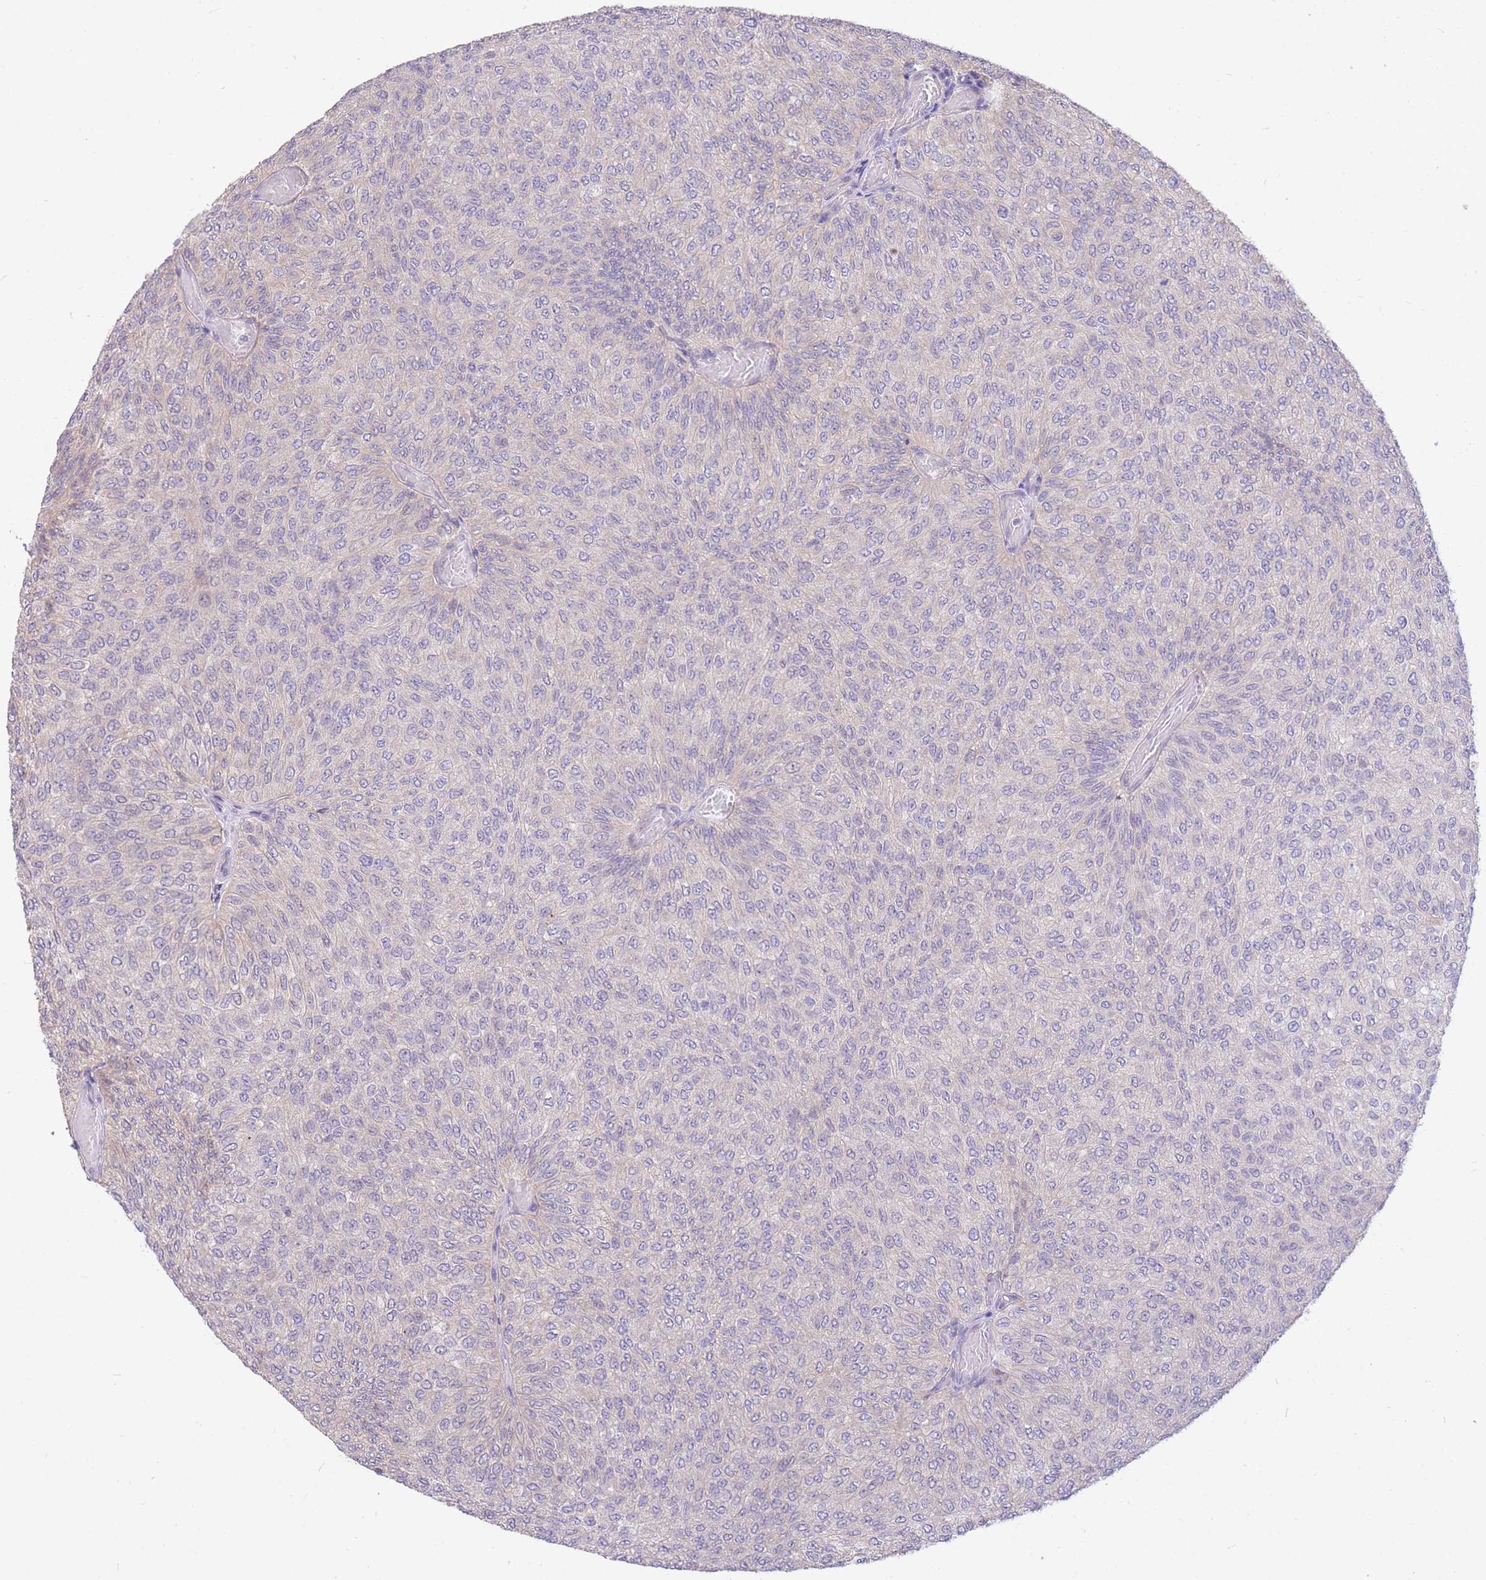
{"staining": {"intensity": "negative", "quantity": "none", "location": "none"}, "tissue": "urothelial cancer", "cell_type": "Tumor cells", "image_type": "cancer", "snomed": [{"axis": "morphology", "description": "Urothelial carcinoma, Low grade"}, {"axis": "topography", "description": "Urinary bladder"}], "caption": "There is no significant staining in tumor cells of urothelial carcinoma (low-grade).", "gene": "OR5T1", "patient": {"sex": "male", "age": 78}}